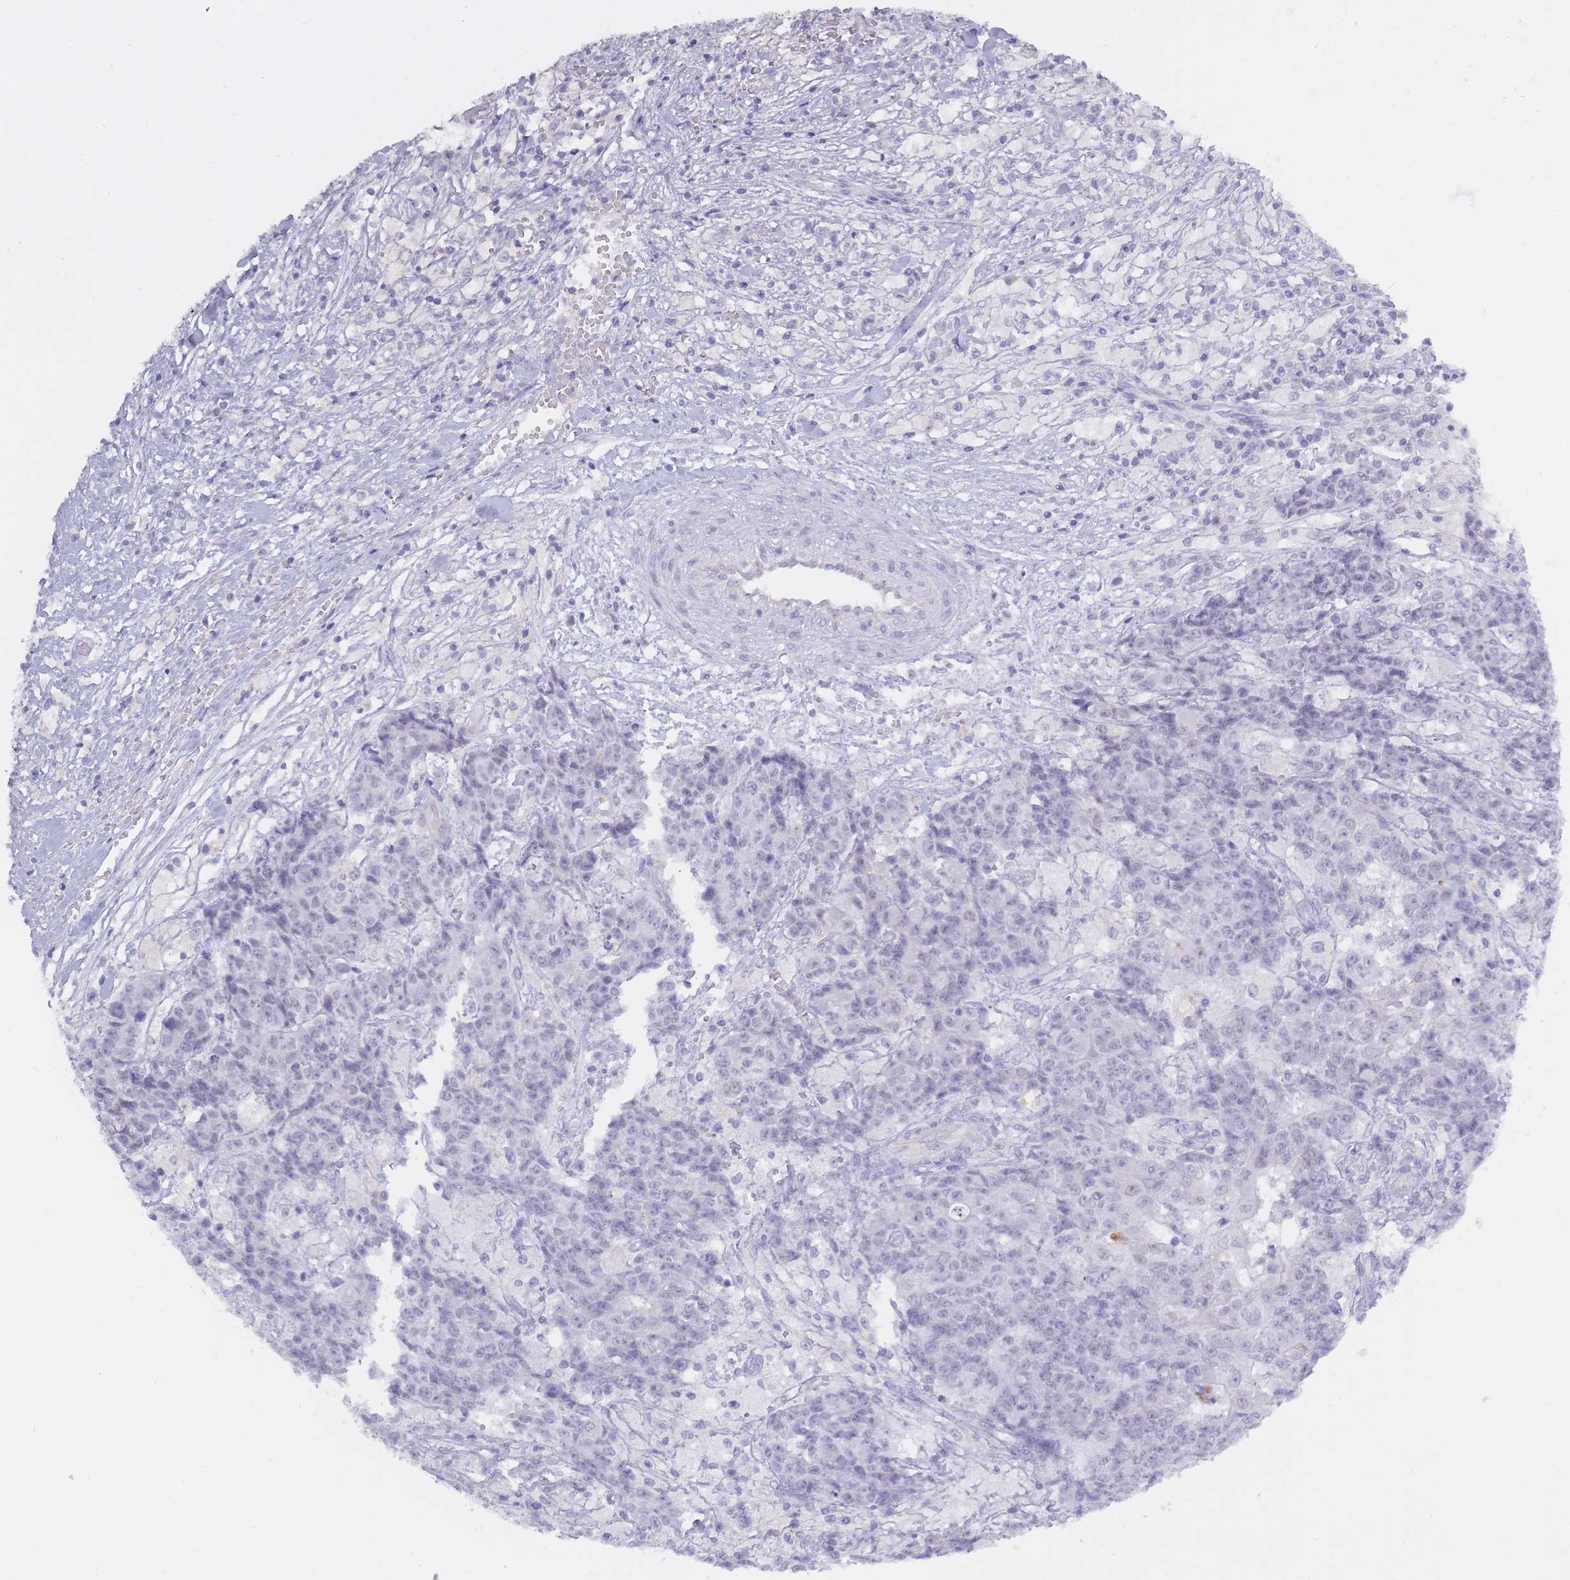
{"staining": {"intensity": "negative", "quantity": "none", "location": "none"}, "tissue": "ovarian cancer", "cell_type": "Tumor cells", "image_type": "cancer", "snomed": [{"axis": "morphology", "description": "Carcinoma, endometroid"}, {"axis": "topography", "description": "Ovary"}], "caption": "DAB immunohistochemical staining of human ovarian cancer (endometroid carcinoma) shows no significant staining in tumor cells.", "gene": "BDKRB2", "patient": {"sex": "female", "age": 42}}